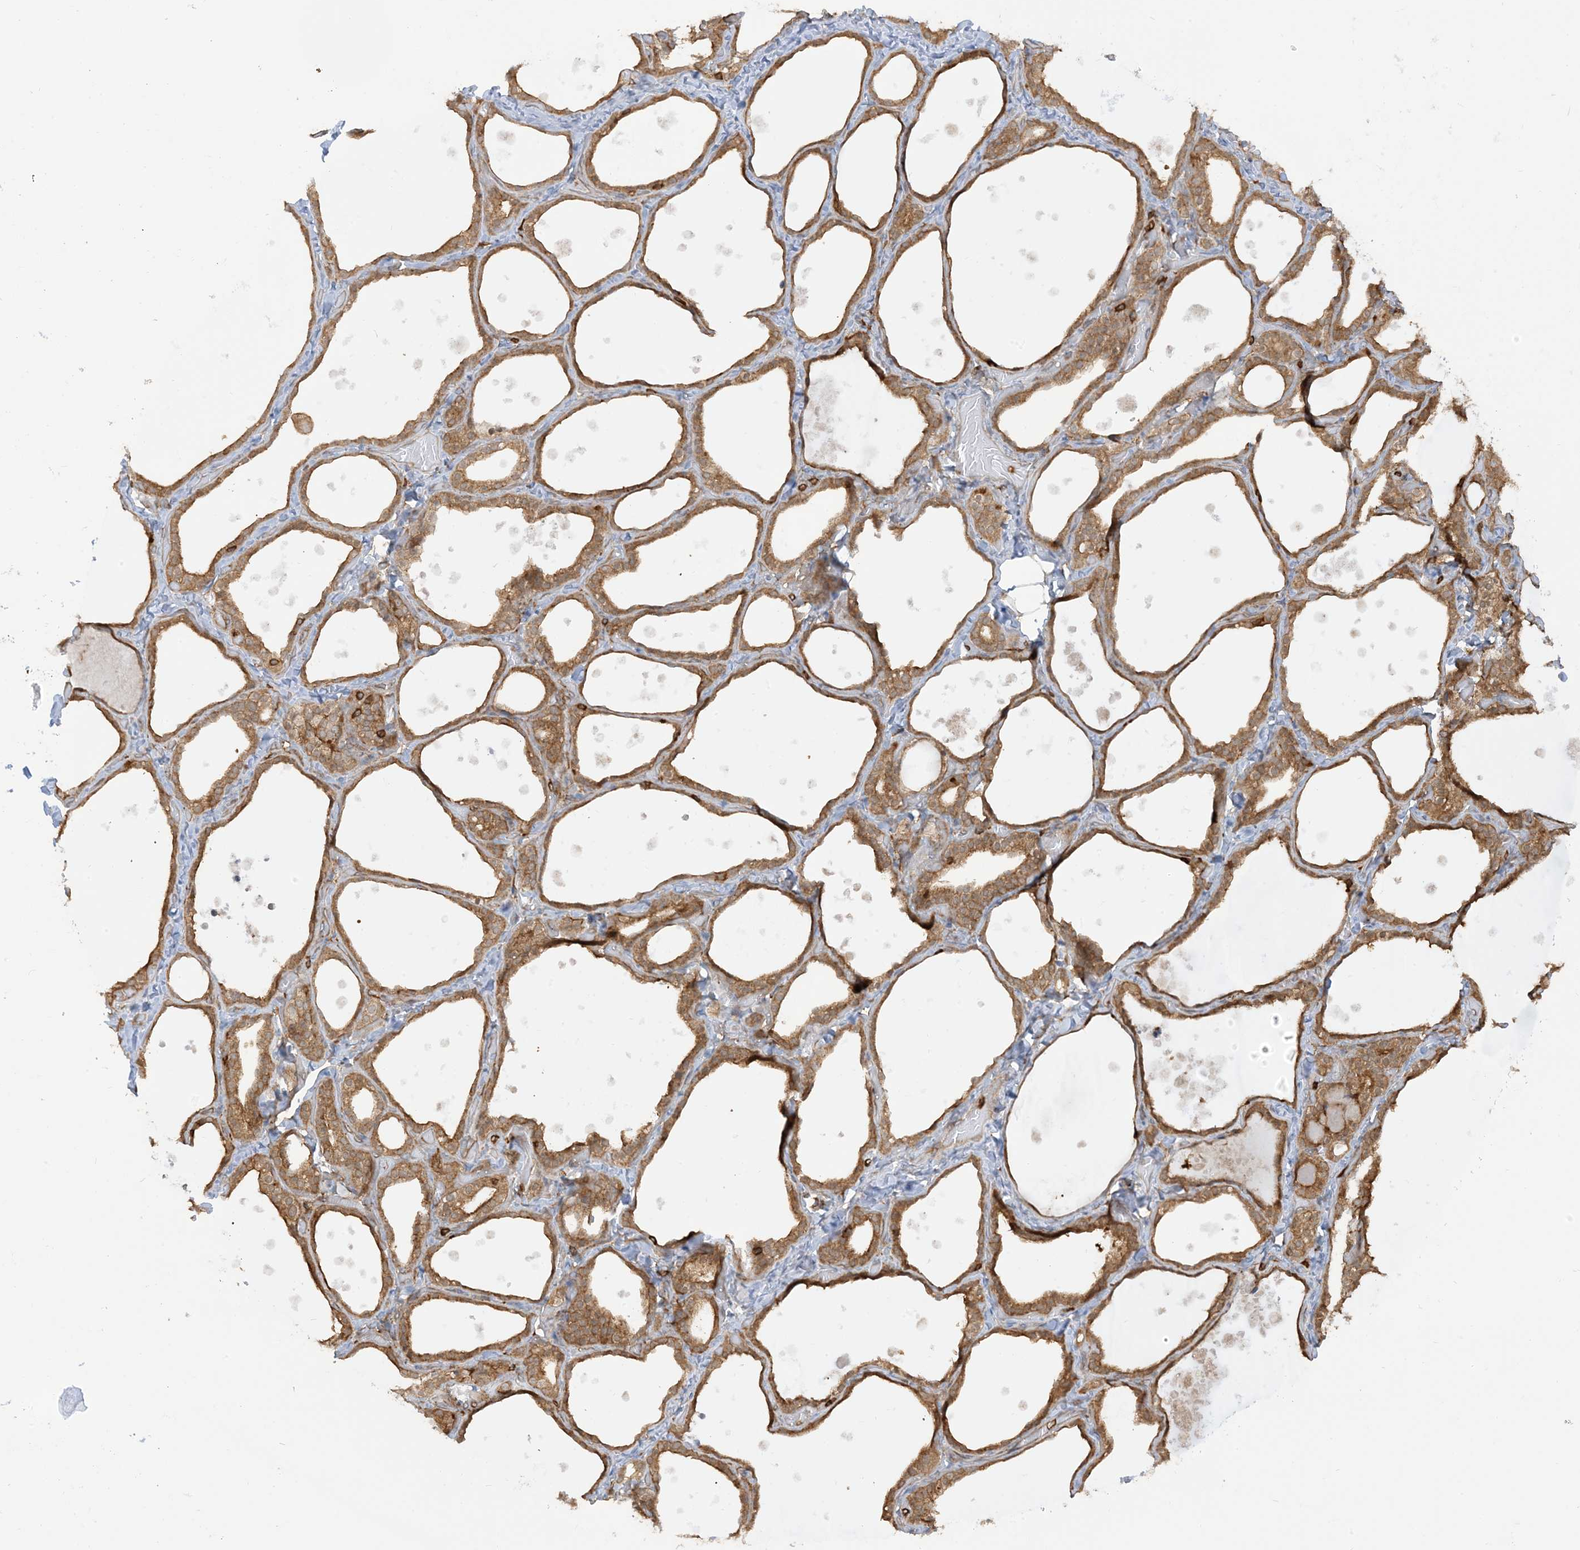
{"staining": {"intensity": "moderate", "quantity": ">75%", "location": "cytoplasmic/membranous"}, "tissue": "thyroid gland", "cell_type": "Glandular cells", "image_type": "normal", "snomed": [{"axis": "morphology", "description": "Normal tissue, NOS"}, {"axis": "topography", "description": "Thyroid gland"}], "caption": "This photomicrograph shows normal thyroid gland stained with IHC to label a protein in brown. The cytoplasmic/membranous of glandular cells show moderate positivity for the protein. Nuclei are counter-stained blue.", "gene": "CAPZB", "patient": {"sex": "female", "age": 44}}